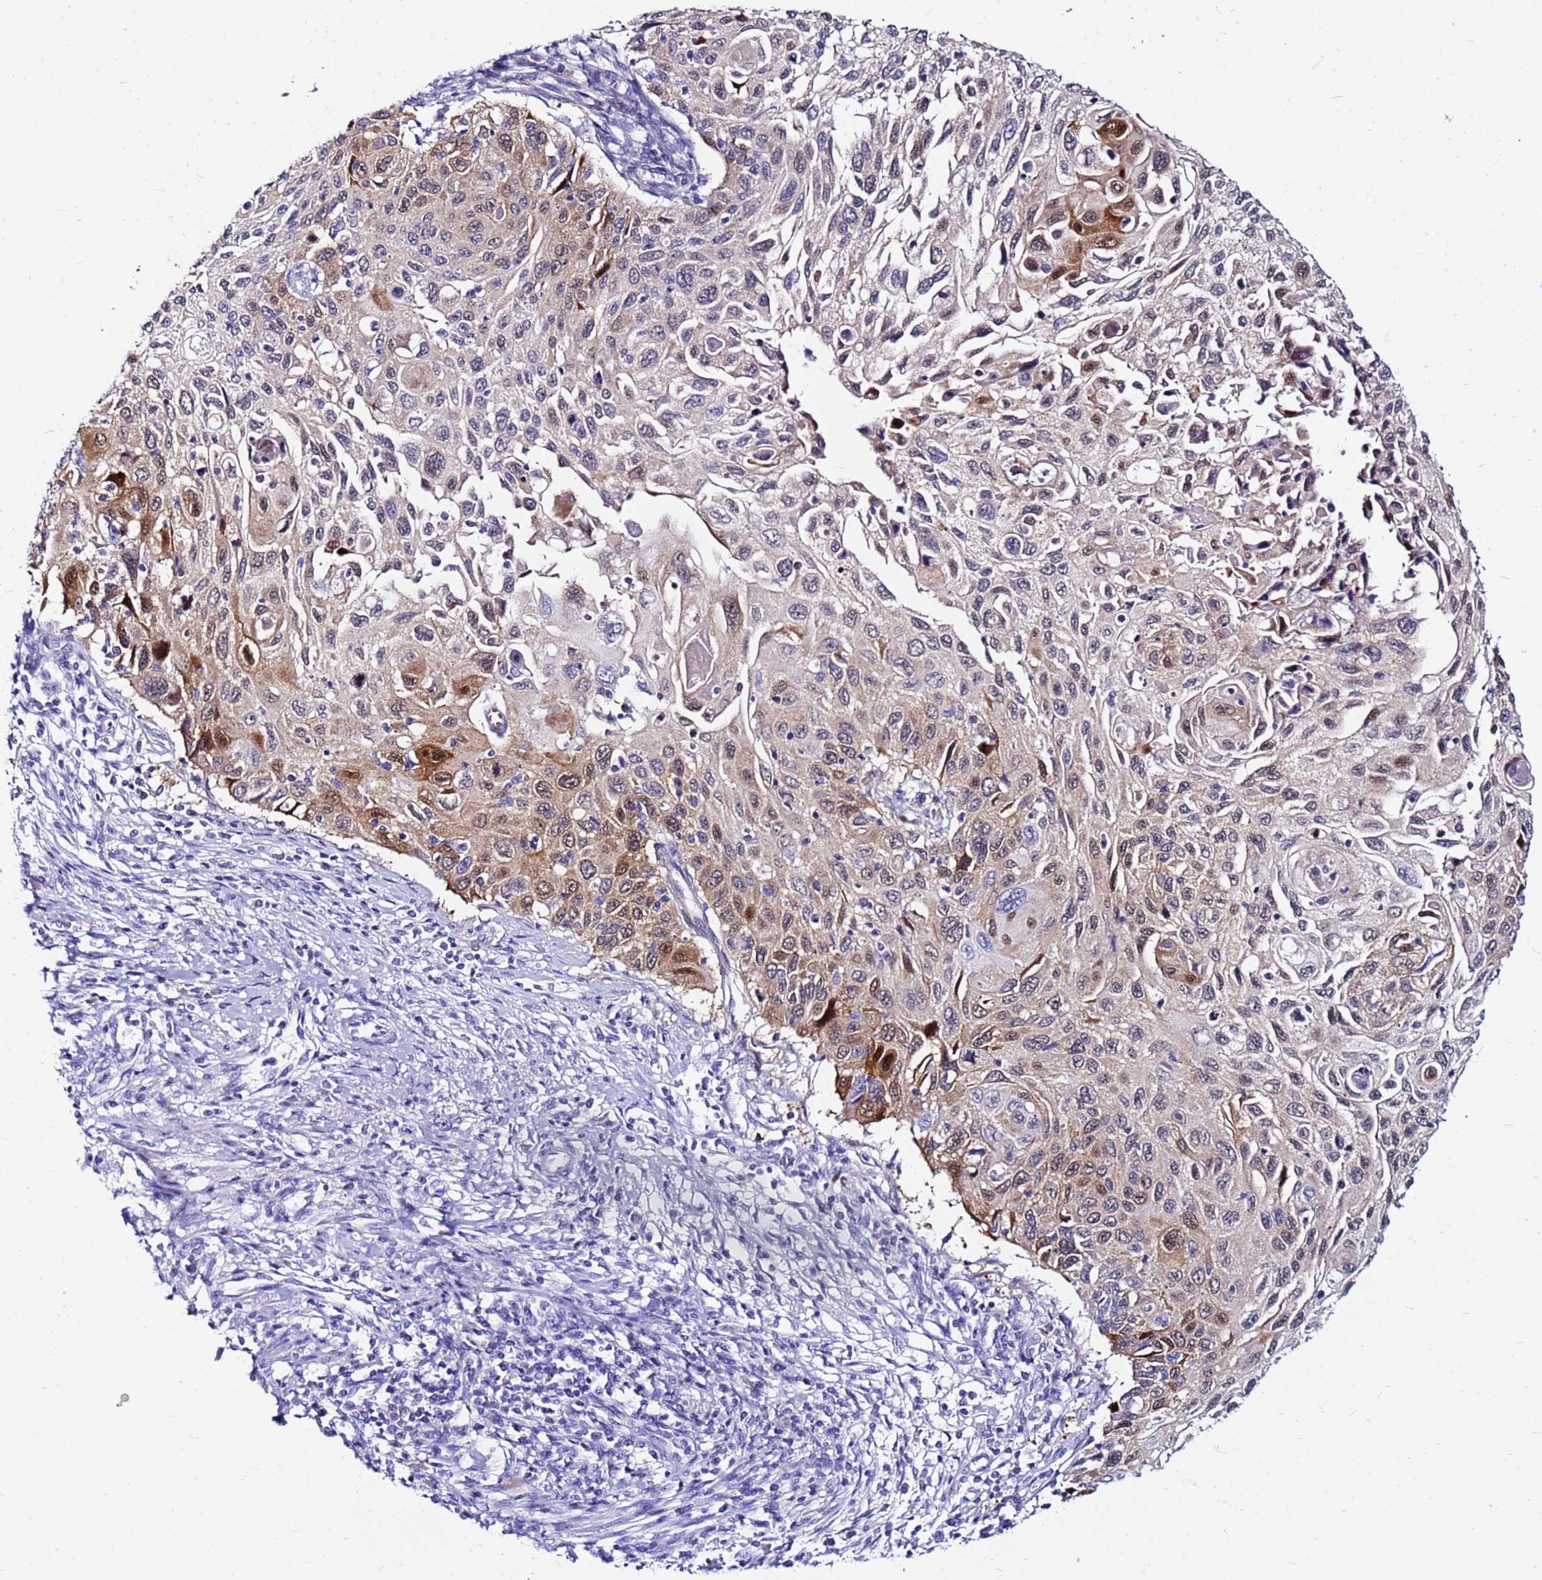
{"staining": {"intensity": "moderate", "quantity": "<25%", "location": "cytoplasmic/membranous,nuclear"}, "tissue": "cervical cancer", "cell_type": "Tumor cells", "image_type": "cancer", "snomed": [{"axis": "morphology", "description": "Squamous cell carcinoma, NOS"}, {"axis": "topography", "description": "Cervix"}], "caption": "This histopathology image exhibits immunohistochemistry (IHC) staining of human squamous cell carcinoma (cervical), with low moderate cytoplasmic/membranous and nuclear staining in approximately <25% of tumor cells.", "gene": "PPP1R14C", "patient": {"sex": "female", "age": 70}}